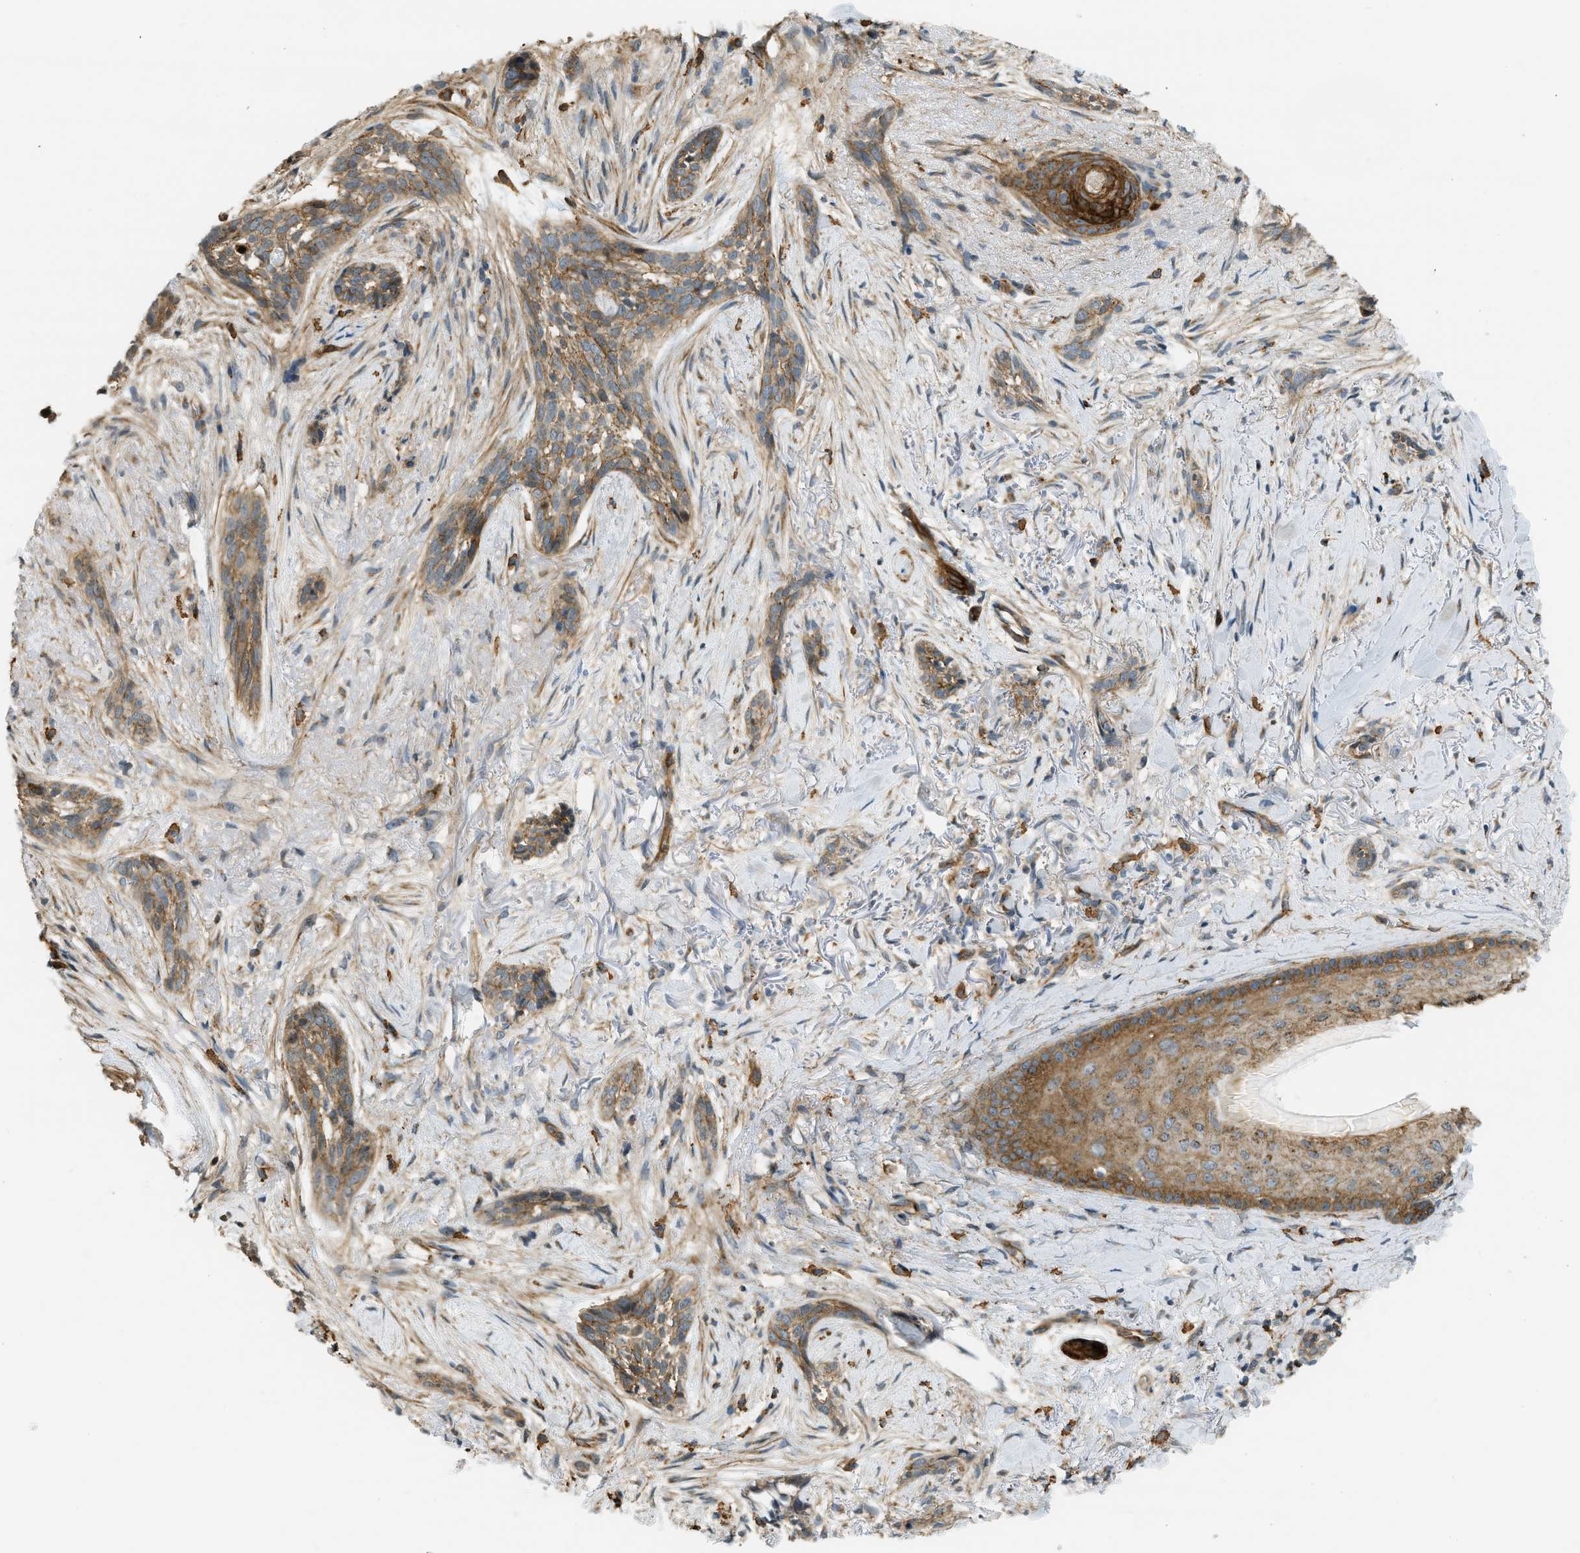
{"staining": {"intensity": "moderate", "quantity": ">75%", "location": "cytoplasmic/membranous"}, "tissue": "skin cancer", "cell_type": "Tumor cells", "image_type": "cancer", "snomed": [{"axis": "morphology", "description": "Basal cell carcinoma"}, {"axis": "topography", "description": "Skin"}], "caption": "Moderate cytoplasmic/membranous protein staining is present in approximately >75% of tumor cells in skin cancer (basal cell carcinoma). The protein is stained brown, and the nuclei are stained in blue (DAB IHC with brightfield microscopy, high magnification).", "gene": "KIAA1671", "patient": {"sex": "female", "age": 88}}